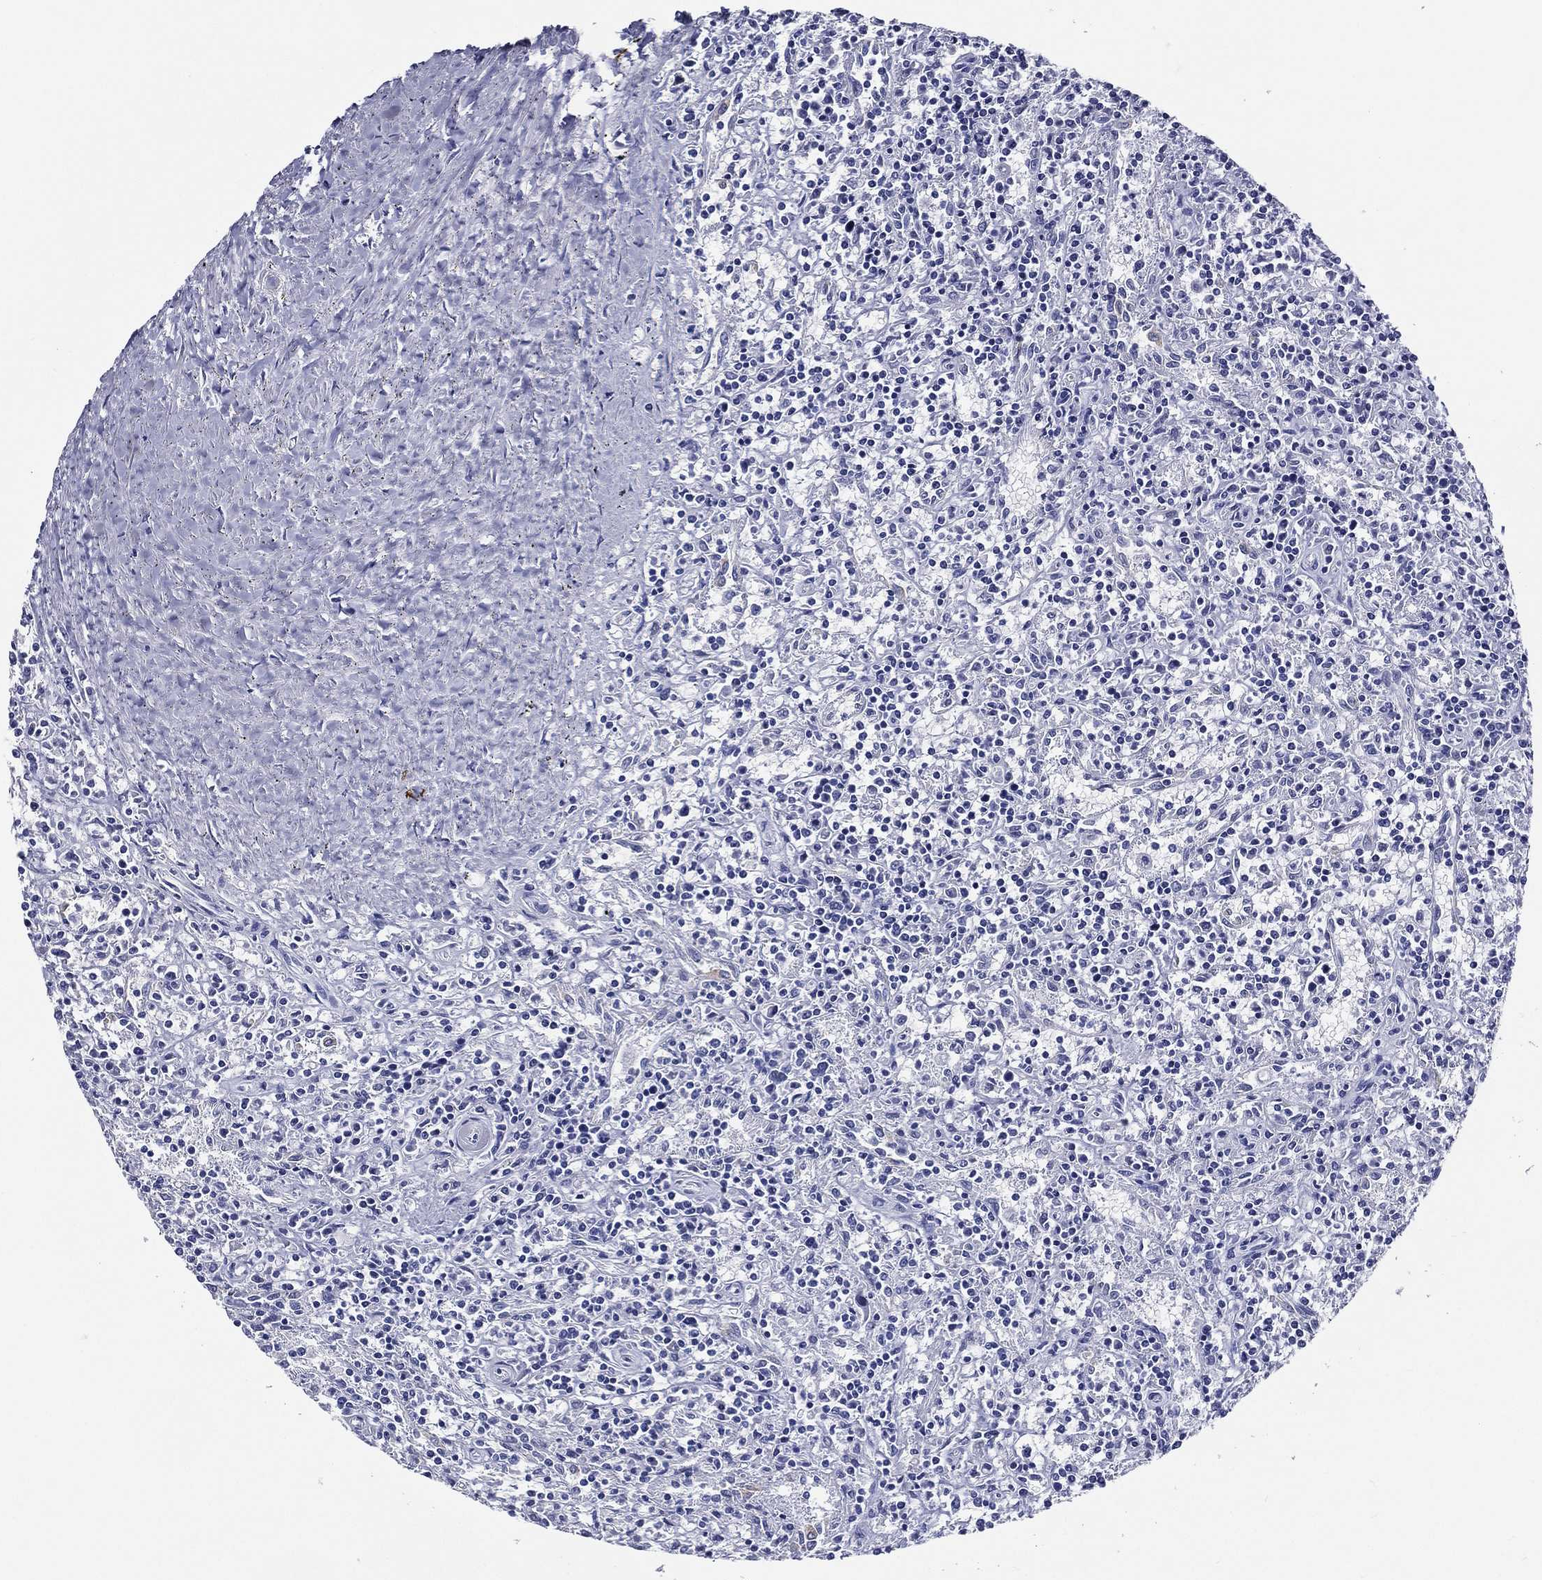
{"staining": {"intensity": "negative", "quantity": "none", "location": "none"}, "tissue": "lymphoma", "cell_type": "Tumor cells", "image_type": "cancer", "snomed": [{"axis": "morphology", "description": "Malignant lymphoma, non-Hodgkin's type, Low grade"}, {"axis": "topography", "description": "Spleen"}], "caption": "Immunohistochemistry photomicrograph of neoplastic tissue: malignant lymphoma, non-Hodgkin's type (low-grade) stained with DAB displays no significant protein staining in tumor cells. (Brightfield microscopy of DAB (3,3'-diaminobenzidine) immunohistochemistry (IHC) at high magnification).", "gene": "ACE2", "patient": {"sex": "male", "age": 62}}